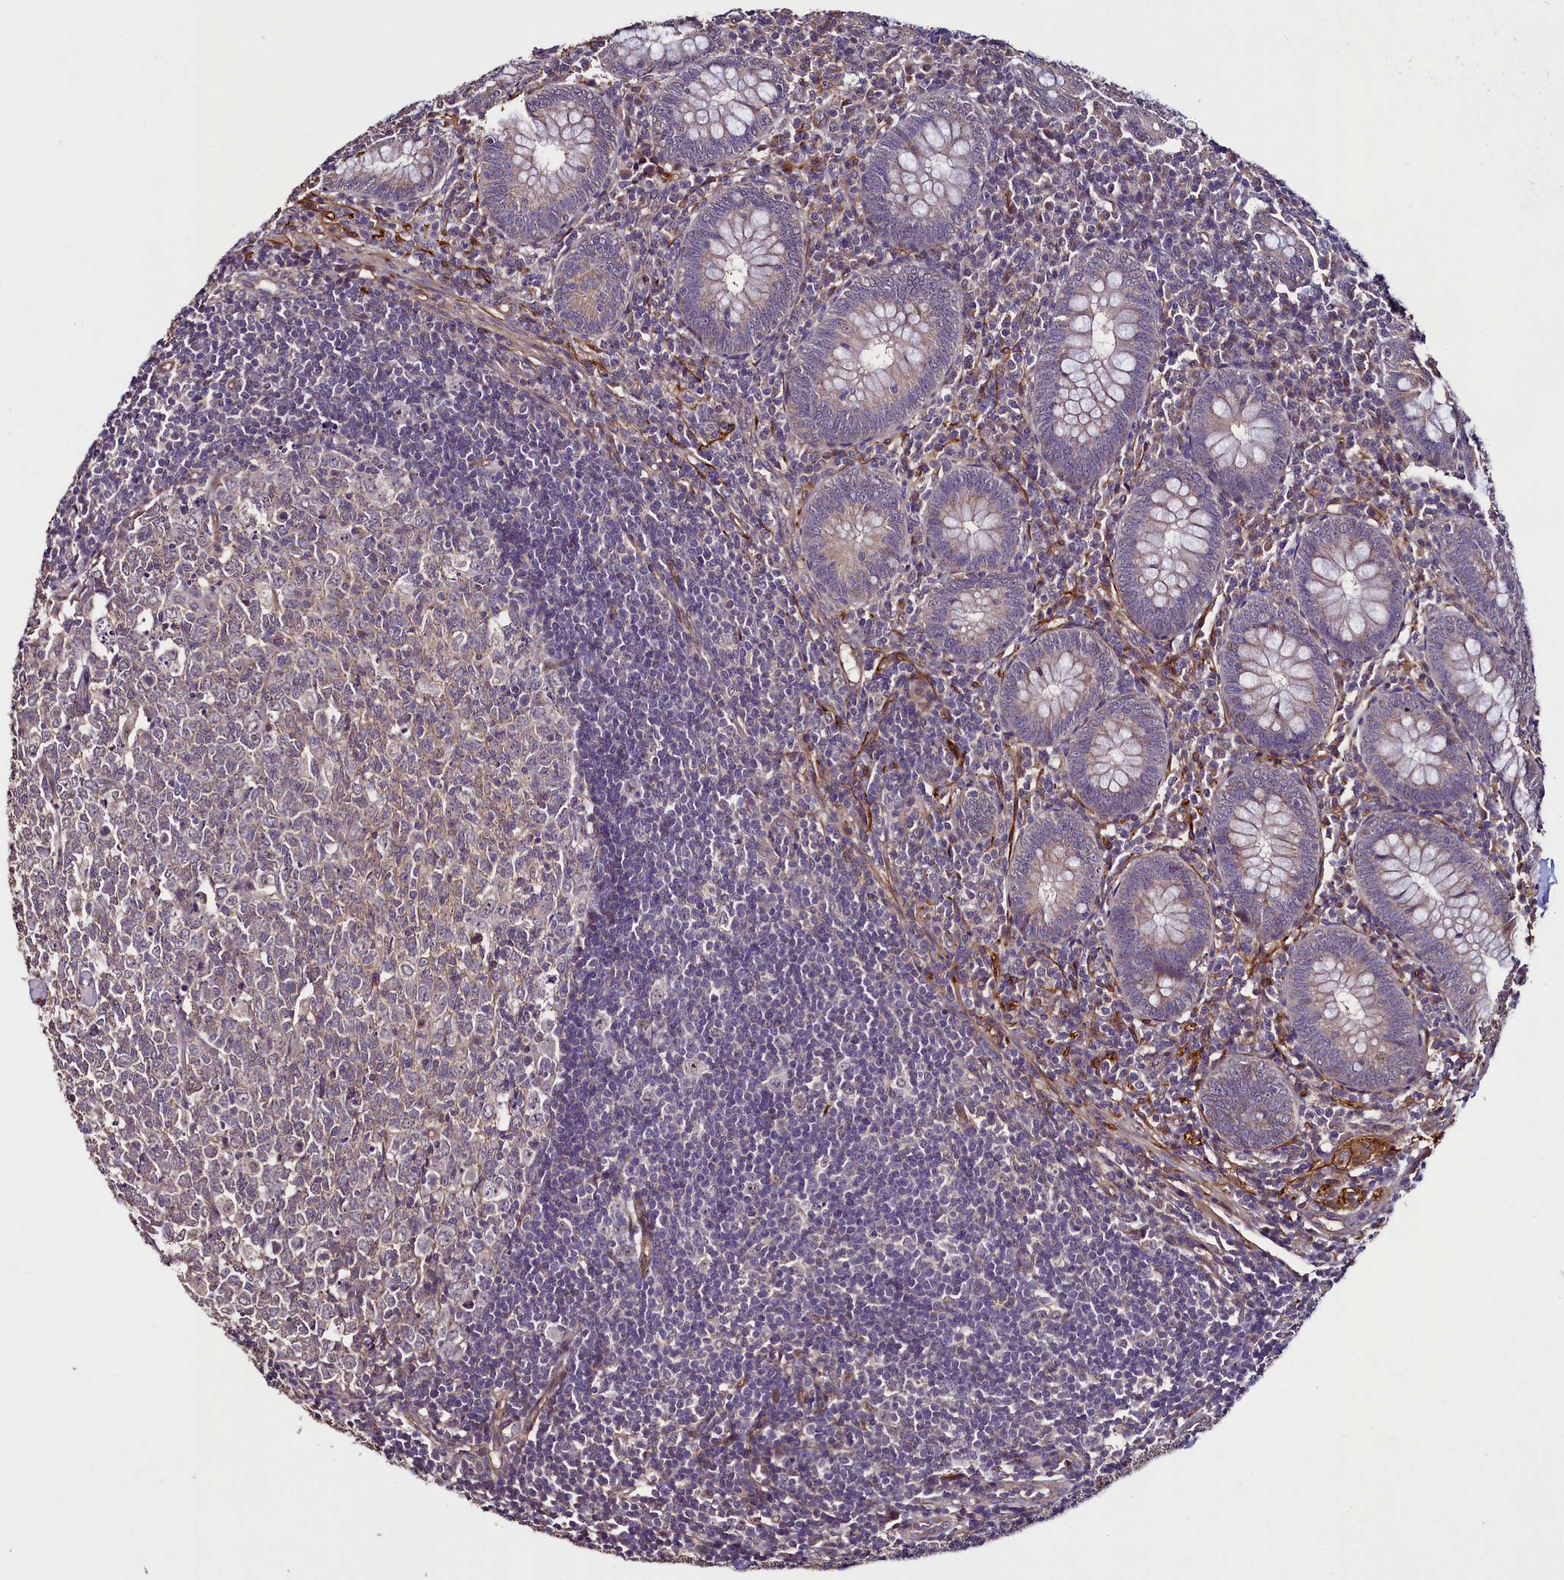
{"staining": {"intensity": "weak", "quantity": "25%-75%", "location": "cytoplasmic/membranous"}, "tissue": "appendix", "cell_type": "Glandular cells", "image_type": "normal", "snomed": [{"axis": "morphology", "description": "Normal tissue, NOS"}, {"axis": "topography", "description": "Appendix"}], "caption": "Weak cytoplasmic/membranous protein staining is present in about 25%-75% of glandular cells in appendix. (brown staining indicates protein expression, while blue staining denotes nuclei).", "gene": "PALM", "patient": {"sex": "male", "age": 14}}